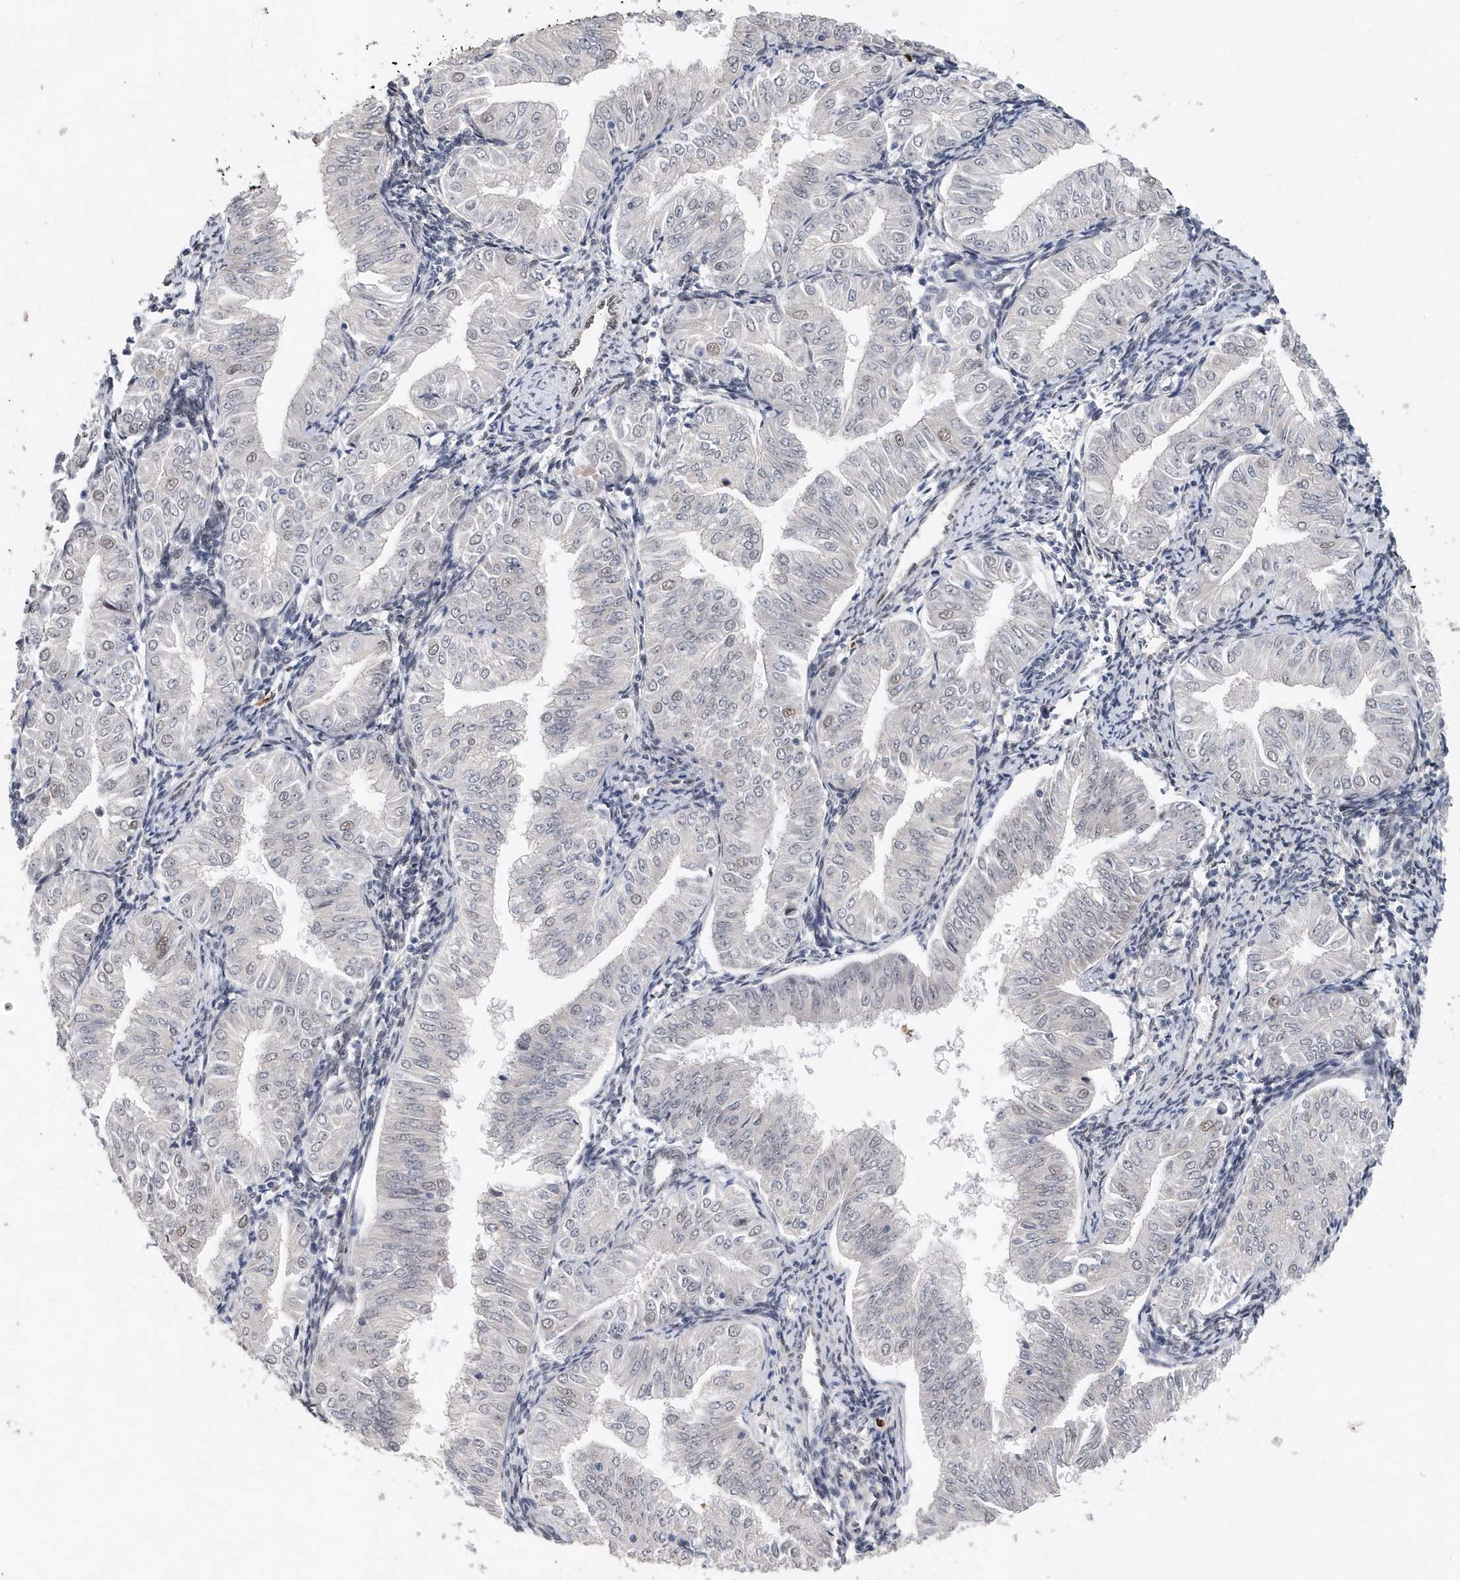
{"staining": {"intensity": "negative", "quantity": "none", "location": "none"}, "tissue": "endometrial cancer", "cell_type": "Tumor cells", "image_type": "cancer", "snomed": [{"axis": "morphology", "description": "Normal tissue, NOS"}, {"axis": "morphology", "description": "Adenocarcinoma, NOS"}, {"axis": "topography", "description": "Endometrium"}], "caption": "The photomicrograph exhibits no significant staining in tumor cells of endometrial cancer (adenocarcinoma).", "gene": "RPP30", "patient": {"sex": "female", "age": 53}}